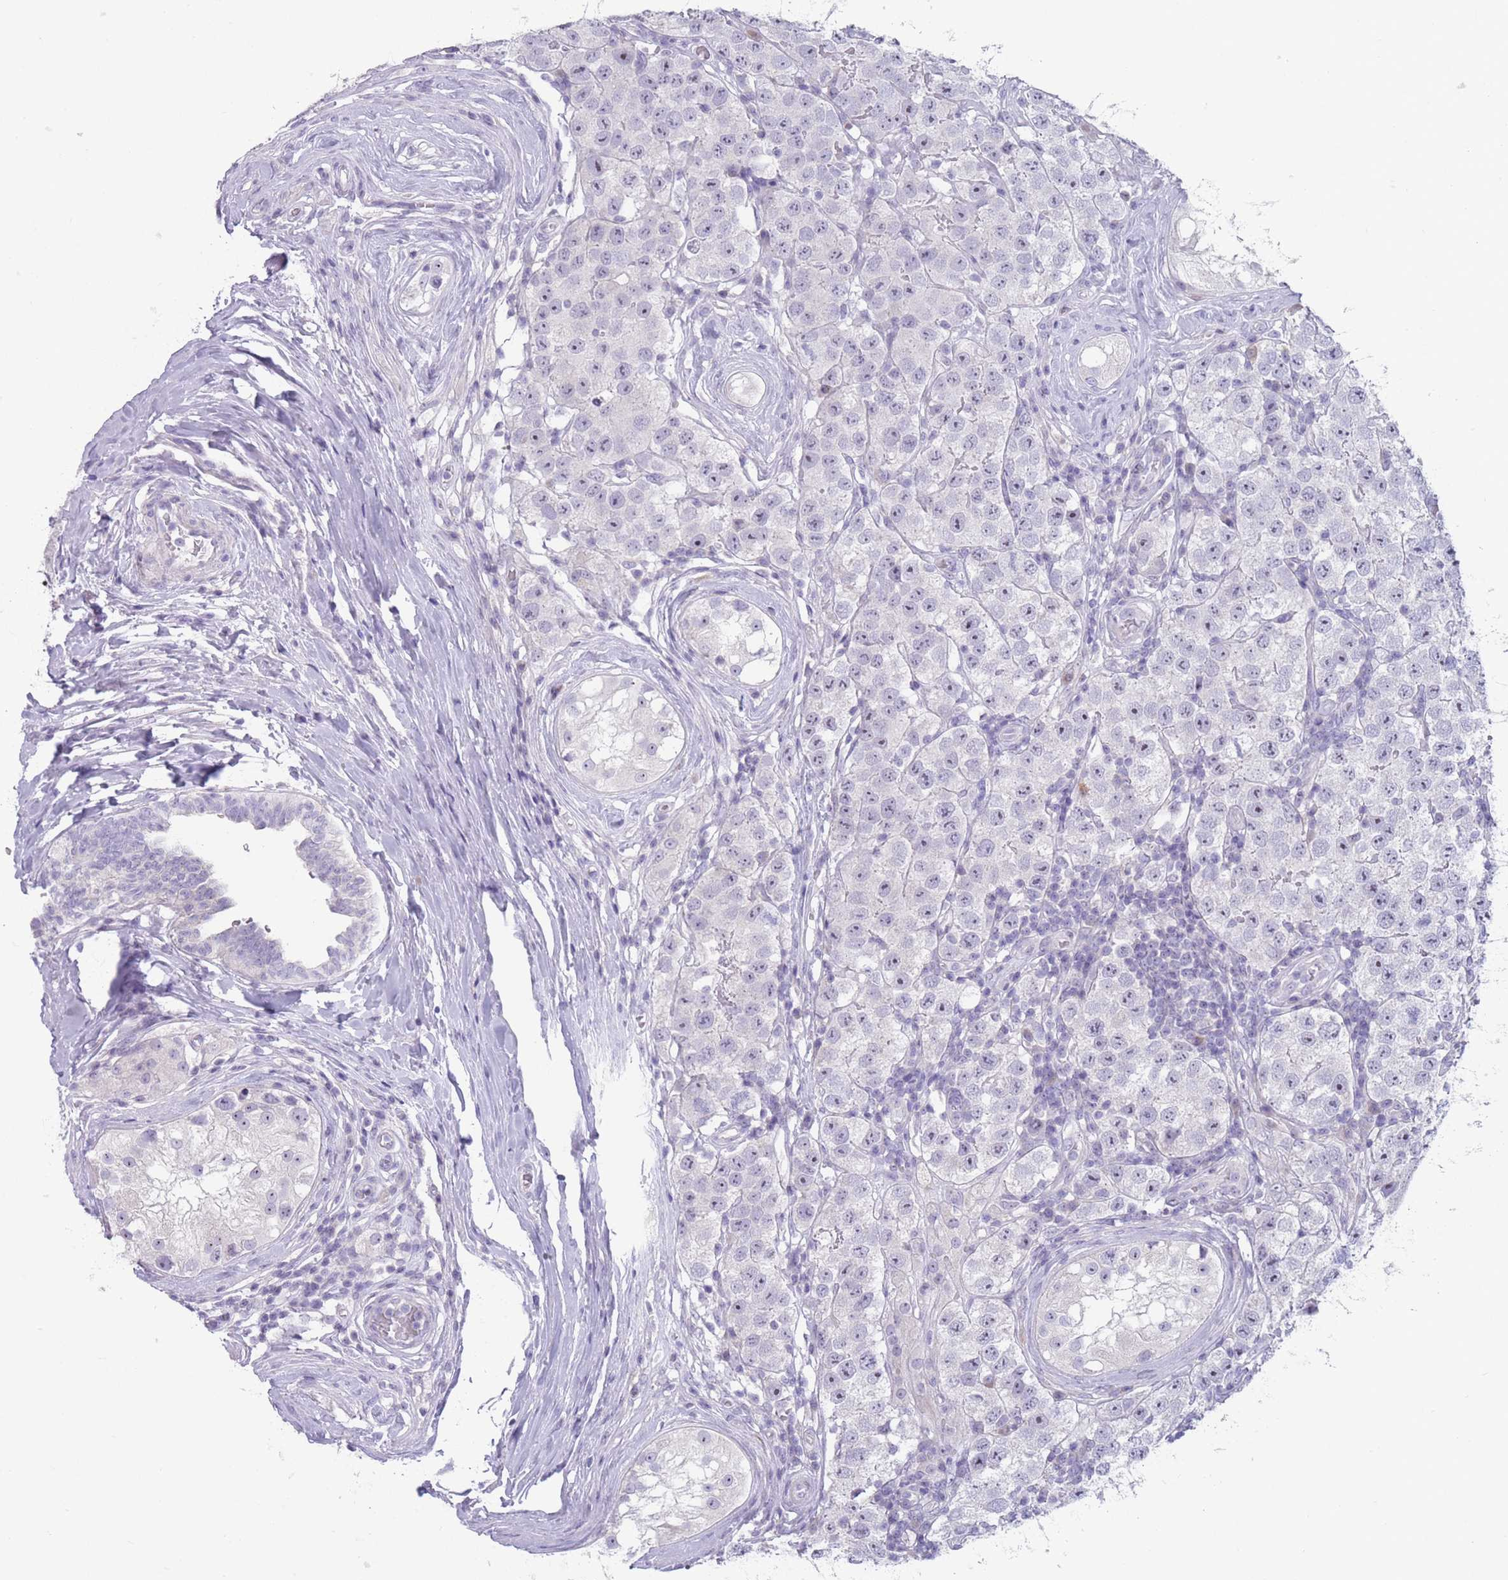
{"staining": {"intensity": "negative", "quantity": "none", "location": "none"}, "tissue": "testis cancer", "cell_type": "Tumor cells", "image_type": "cancer", "snomed": [{"axis": "morphology", "description": "Seminoma, NOS"}, {"axis": "topography", "description": "Testis"}], "caption": "DAB immunohistochemical staining of human testis cancer (seminoma) displays no significant expression in tumor cells.", "gene": "PAIP2B", "patient": {"sex": "male", "age": 34}}